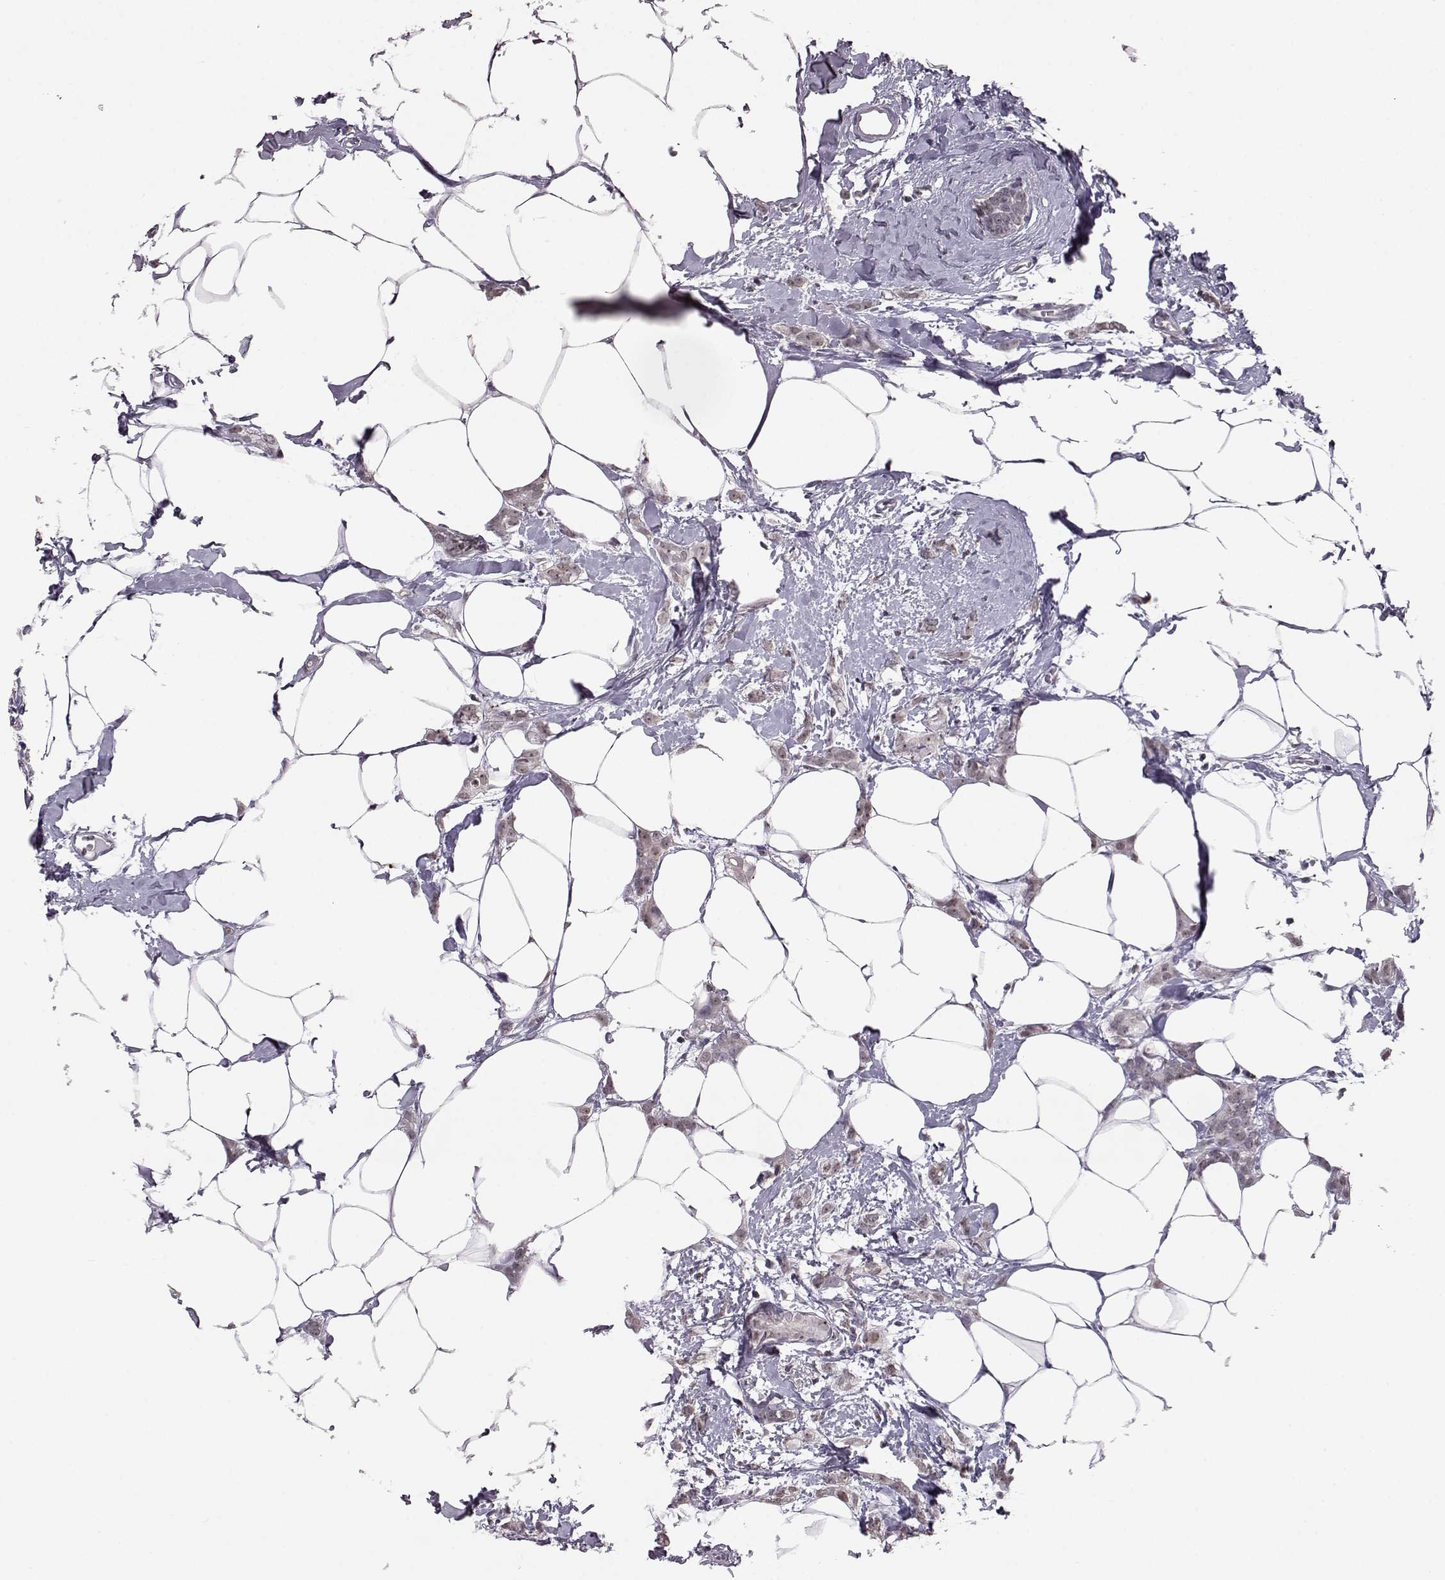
{"staining": {"intensity": "weak", "quantity": "25%-75%", "location": "nuclear"}, "tissue": "breast cancer", "cell_type": "Tumor cells", "image_type": "cancer", "snomed": [{"axis": "morphology", "description": "Duct carcinoma"}, {"axis": "topography", "description": "Breast"}], "caption": "Breast invasive ductal carcinoma was stained to show a protein in brown. There is low levels of weak nuclear positivity in about 25%-75% of tumor cells.", "gene": "ALDH3A1", "patient": {"sex": "female", "age": 40}}